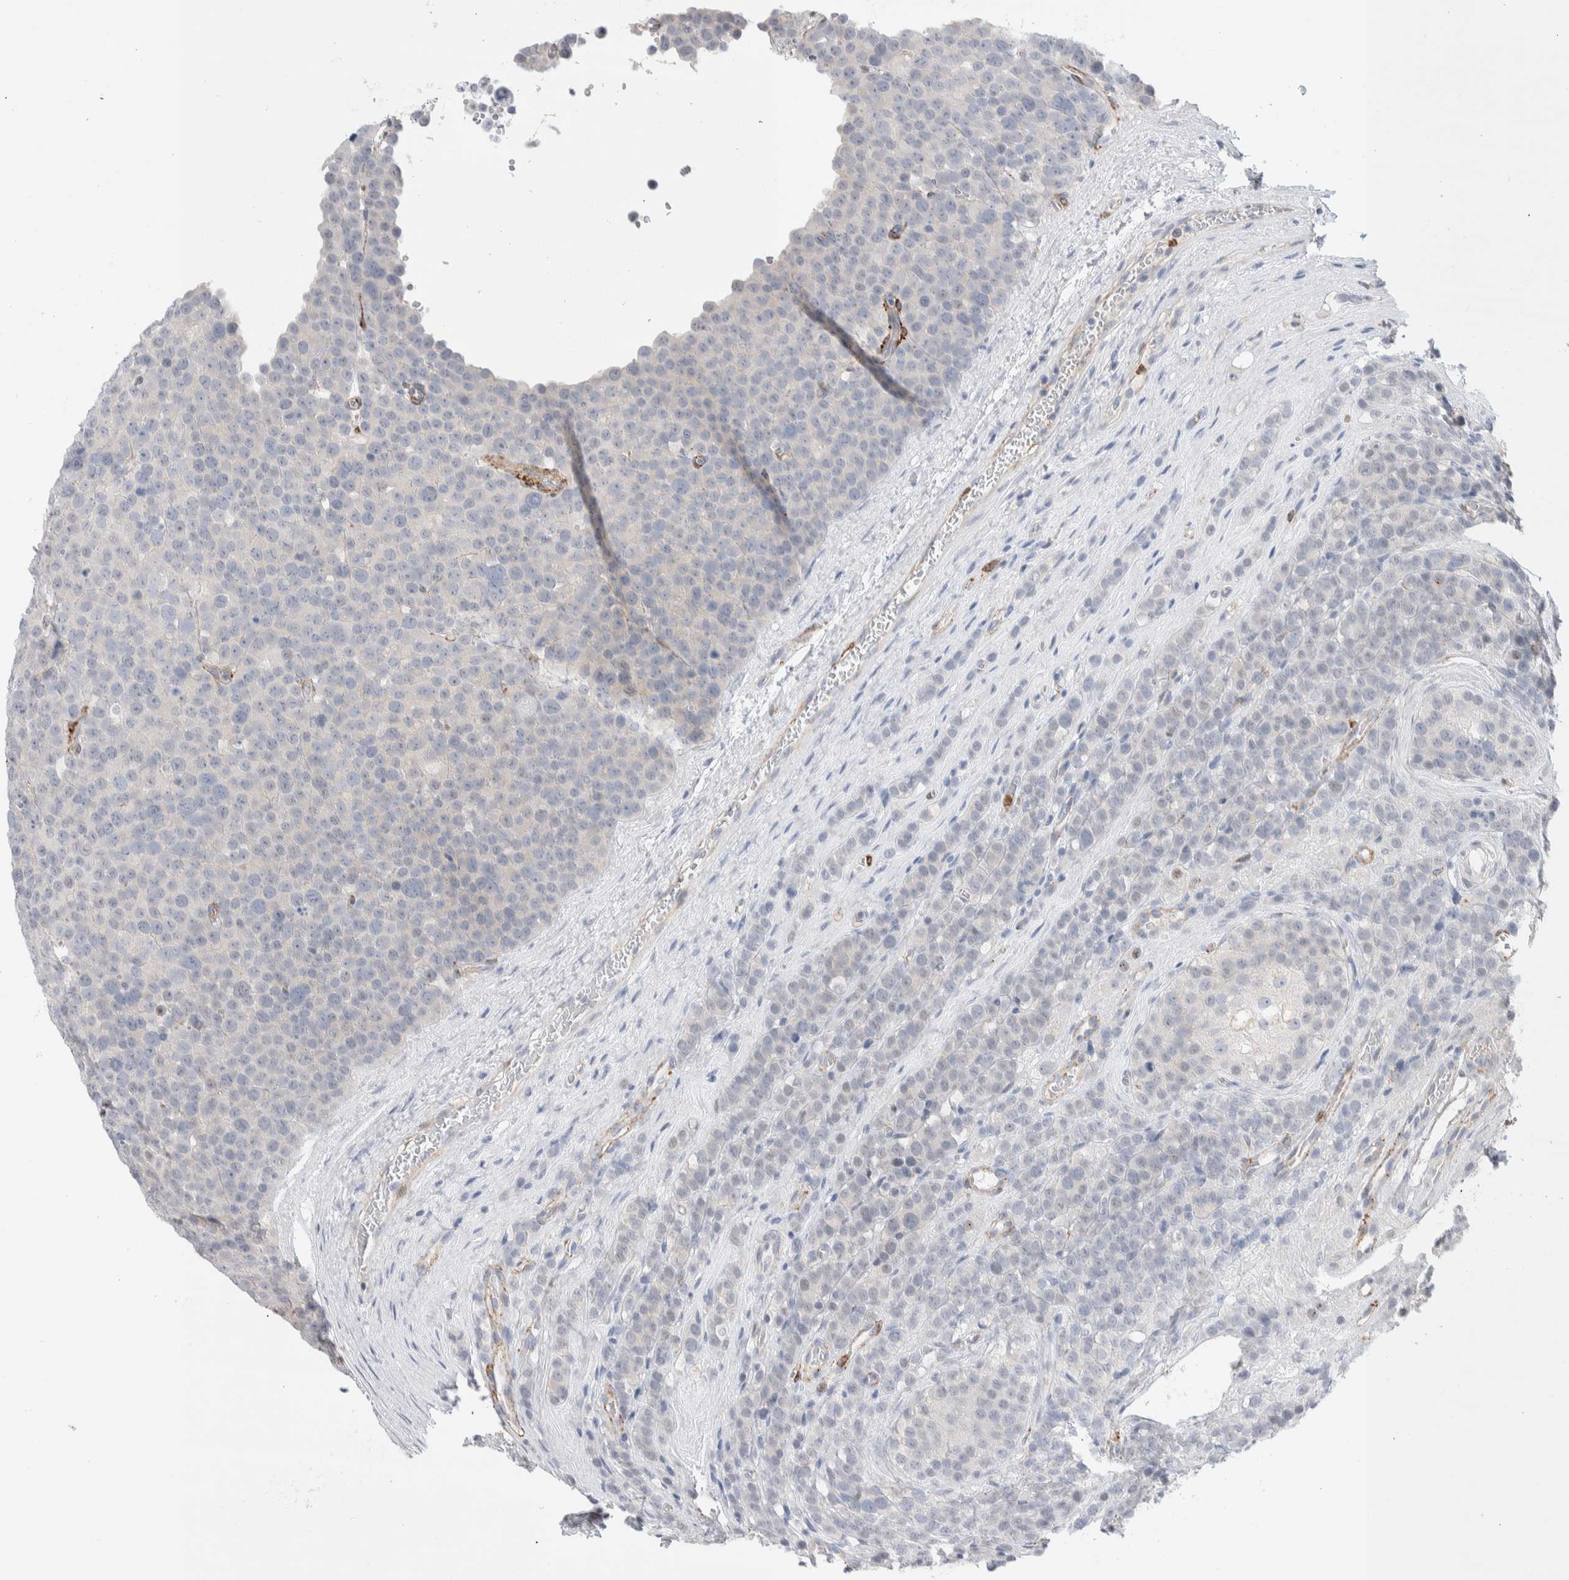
{"staining": {"intensity": "negative", "quantity": "none", "location": "none"}, "tissue": "testis cancer", "cell_type": "Tumor cells", "image_type": "cancer", "snomed": [{"axis": "morphology", "description": "Seminoma, NOS"}, {"axis": "topography", "description": "Testis"}], "caption": "A micrograph of human testis seminoma is negative for staining in tumor cells.", "gene": "SEPTIN4", "patient": {"sex": "male", "age": 71}}